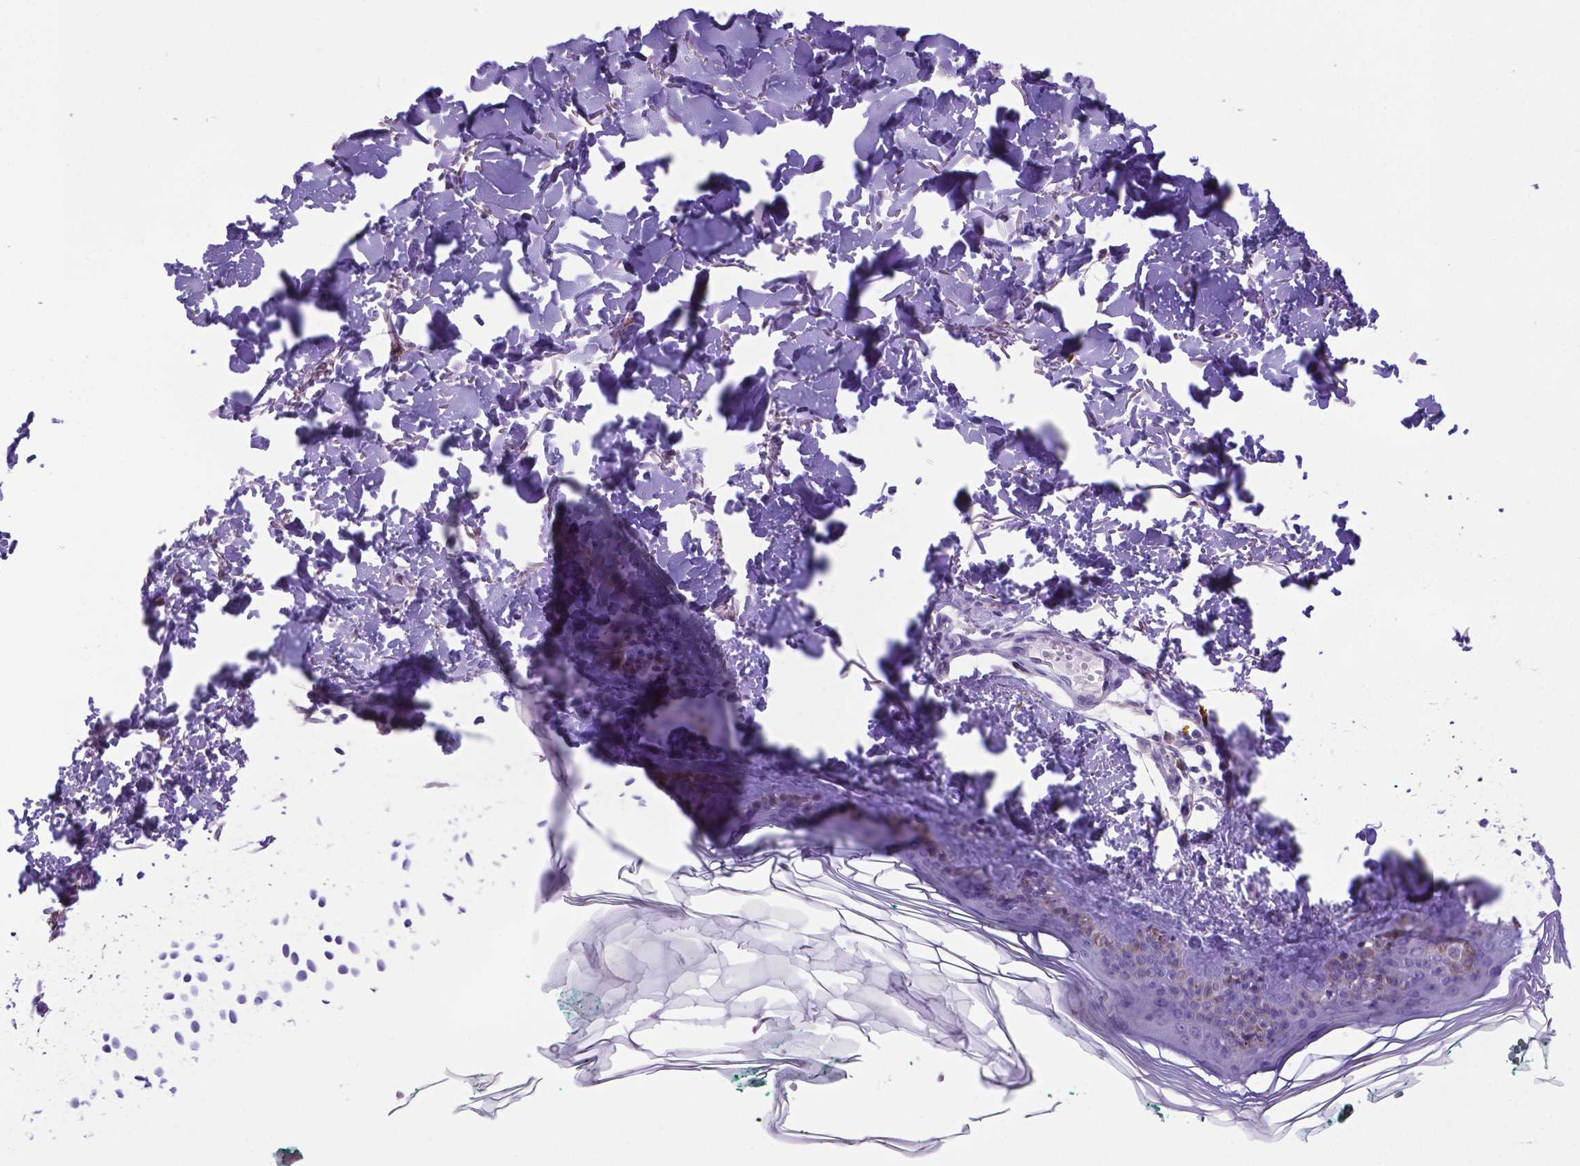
{"staining": {"intensity": "negative", "quantity": "none", "location": "none"}, "tissue": "skin", "cell_type": "Fibroblasts", "image_type": "normal", "snomed": [{"axis": "morphology", "description": "Normal tissue, NOS"}, {"axis": "topography", "description": "Skin"}, {"axis": "topography", "description": "Peripheral nerve tissue"}], "caption": "Skin was stained to show a protein in brown. There is no significant expression in fibroblasts.", "gene": "LZTR1", "patient": {"sex": "female", "age": 45}}